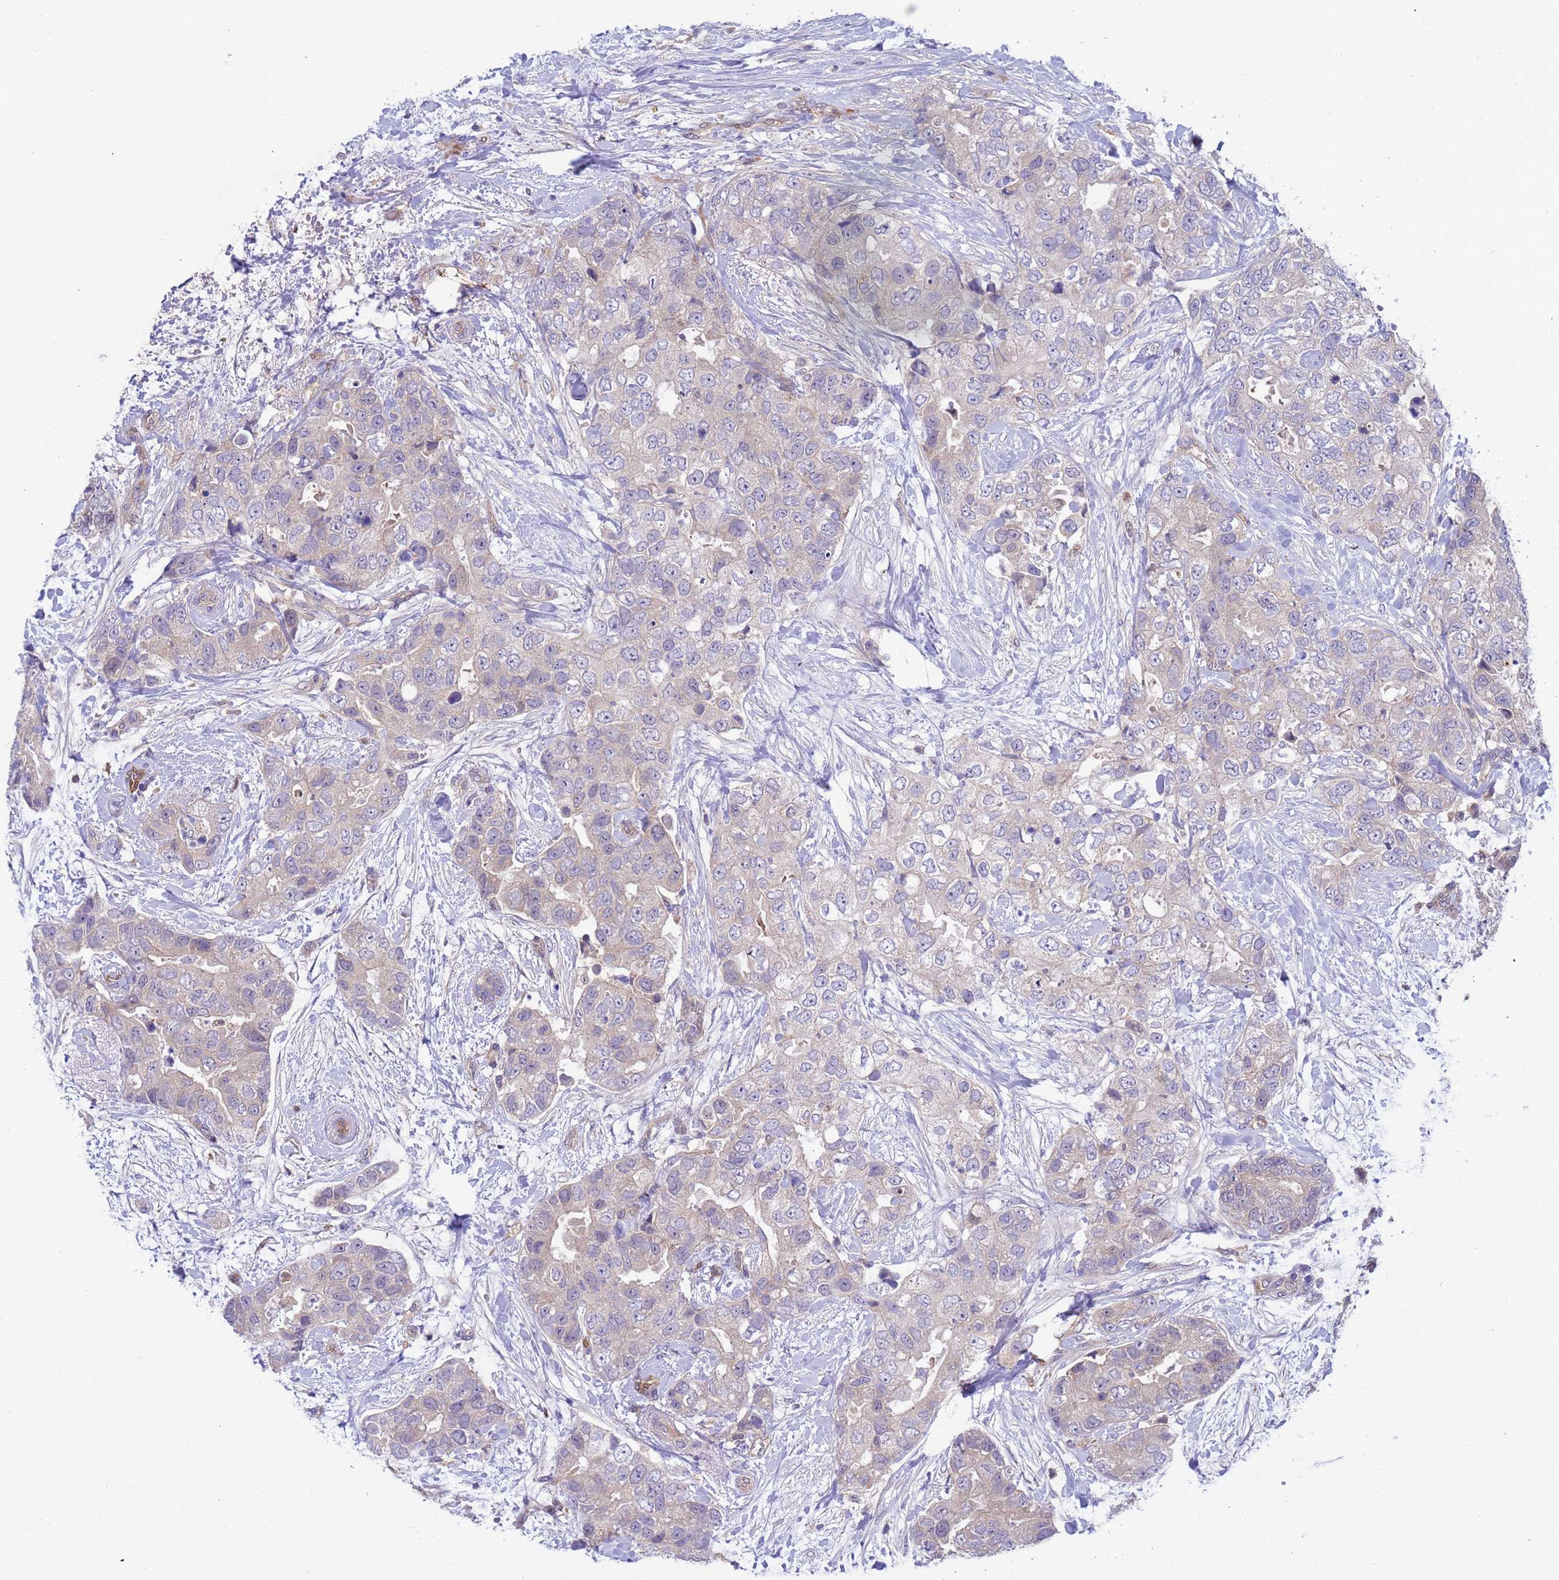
{"staining": {"intensity": "negative", "quantity": "none", "location": "none"}, "tissue": "breast cancer", "cell_type": "Tumor cells", "image_type": "cancer", "snomed": [{"axis": "morphology", "description": "Duct carcinoma"}, {"axis": "topography", "description": "Breast"}], "caption": "Tumor cells show no significant protein staining in breast cancer (invasive ductal carcinoma).", "gene": "FOXRED1", "patient": {"sex": "female", "age": 62}}